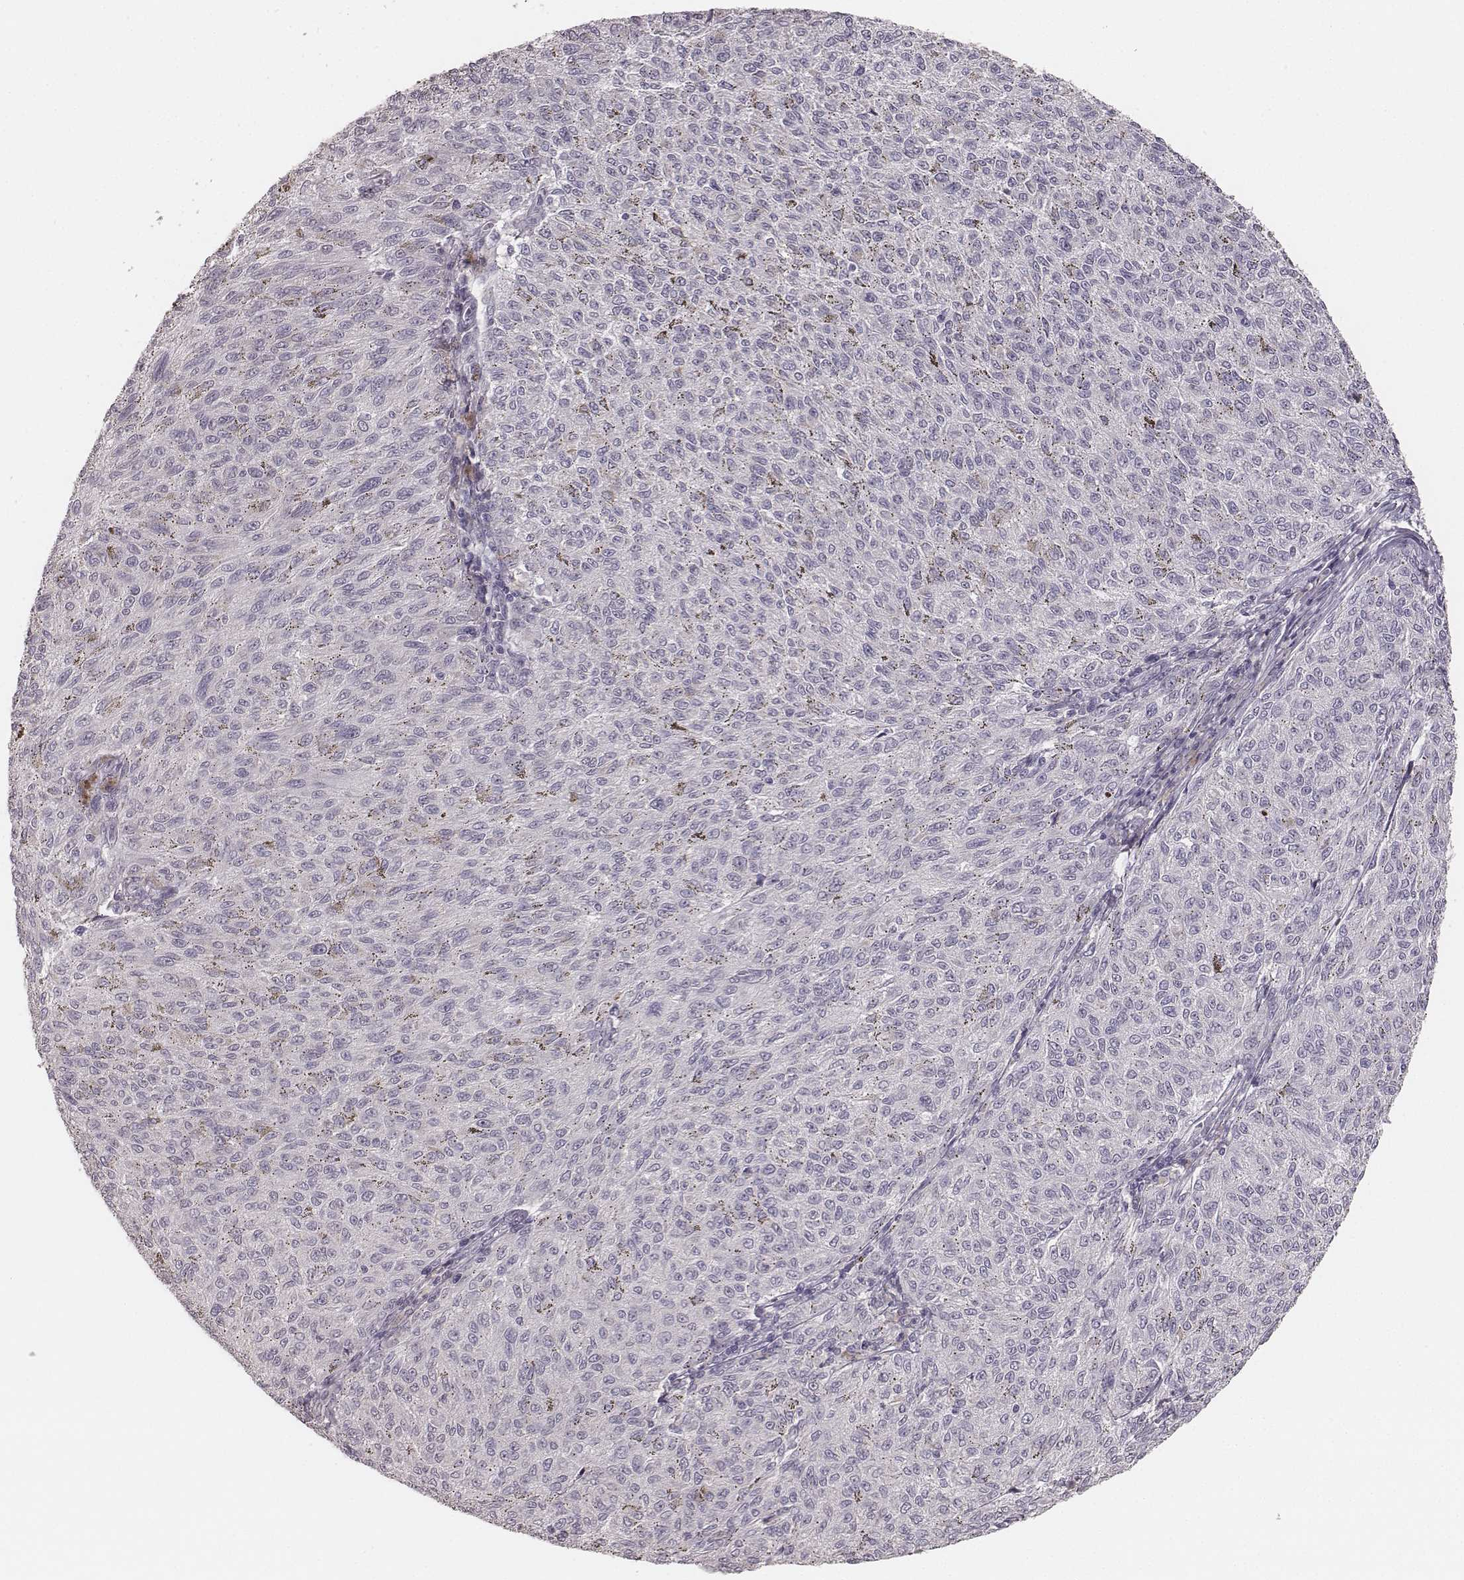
{"staining": {"intensity": "negative", "quantity": "none", "location": "none"}, "tissue": "melanoma", "cell_type": "Tumor cells", "image_type": "cancer", "snomed": [{"axis": "morphology", "description": "Malignant melanoma, NOS"}, {"axis": "topography", "description": "Skin"}], "caption": "There is no significant expression in tumor cells of malignant melanoma. Brightfield microscopy of immunohistochemistry stained with DAB (3,3'-diaminobenzidine) (brown) and hematoxylin (blue), captured at high magnification.", "gene": "LY6K", "patient": {"sex": "female", "age": 72}}